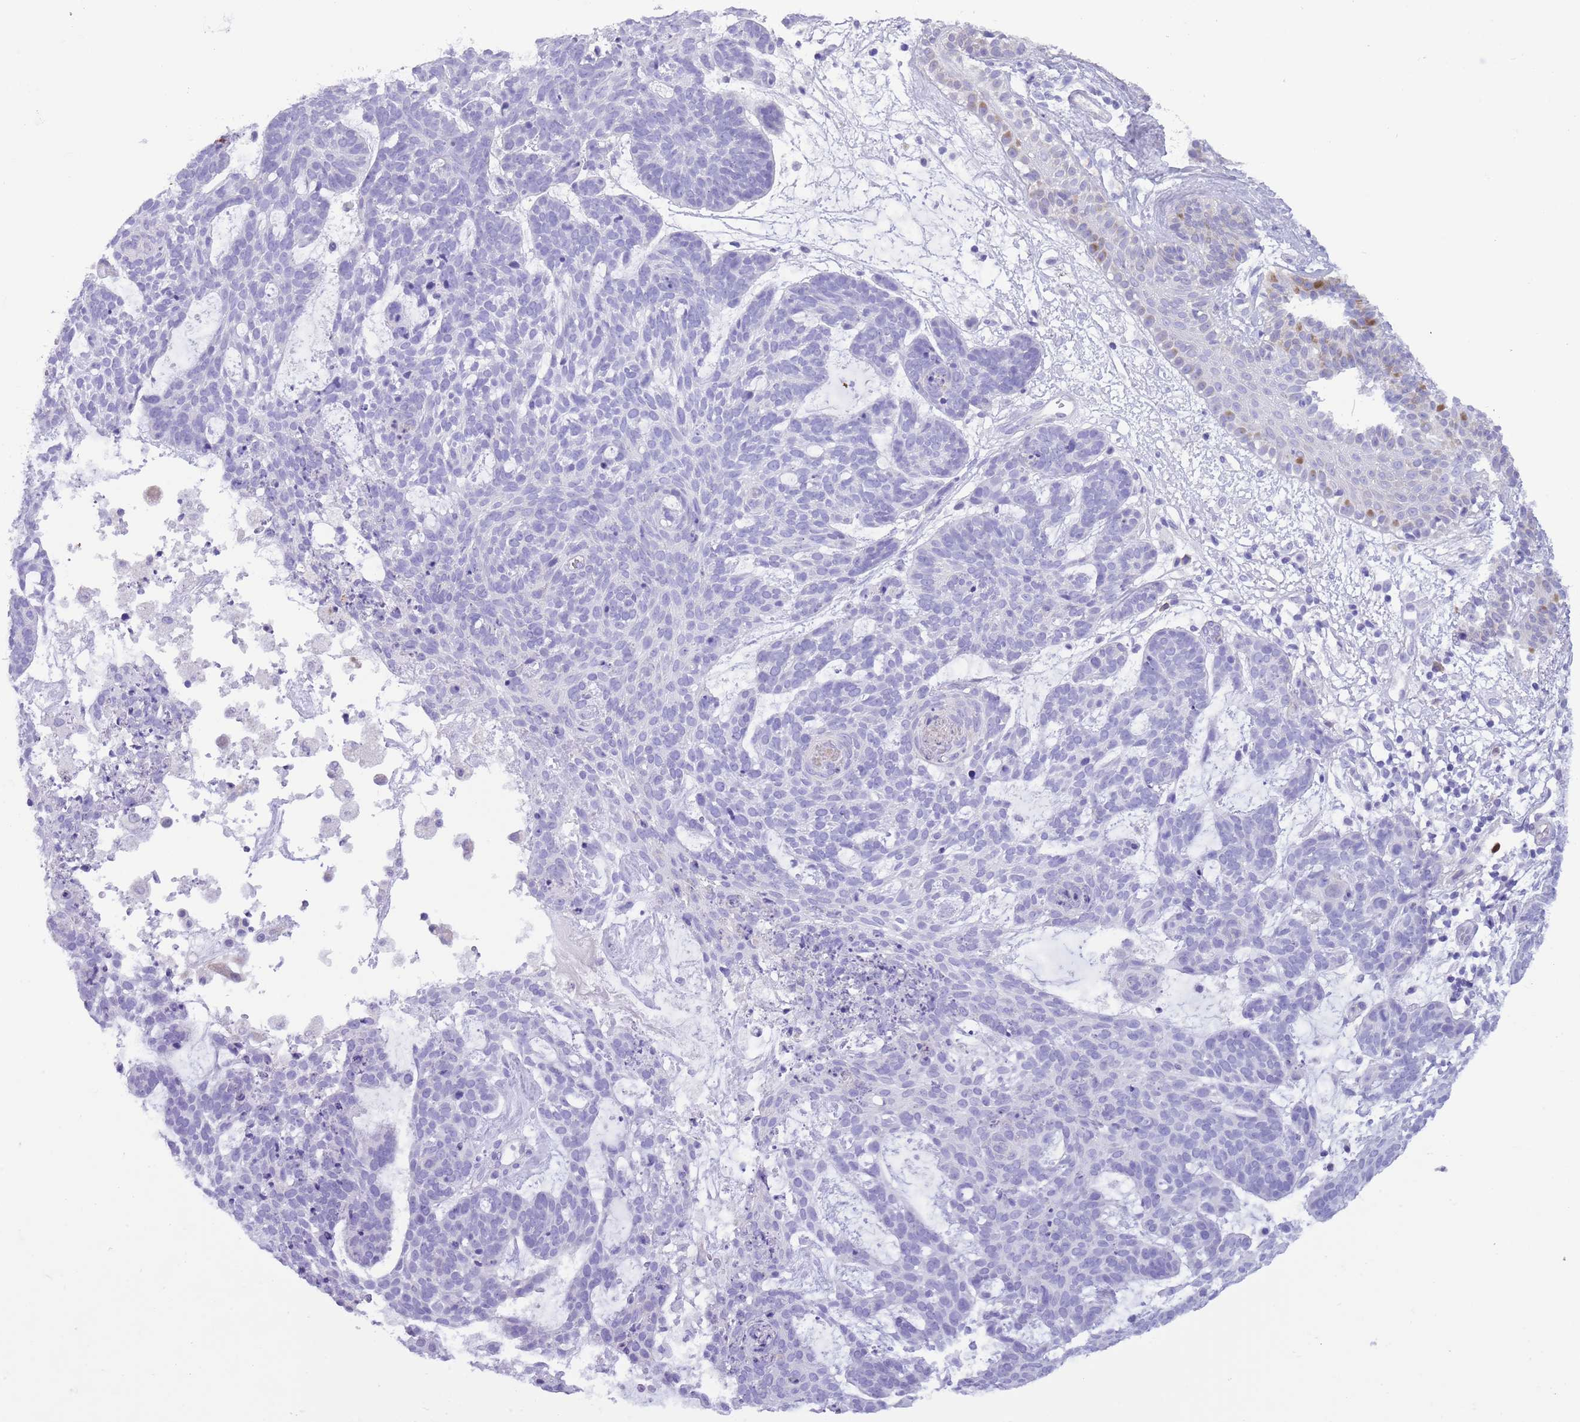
{"staining": {"intensity": "weak", "quantity": "<25%", "location": "cytoplasmic/membranous"}, "tissue": "skin cancer", "cell_type": "Tumor cells", "image_type": "cancer", "snomed": [{"axis": "morphology", "description": "Basal cell carcinoma"}, {"axis": "topography", "description": "Skin"}], "caption": "This micrograph is of skin cancer (basal cell carcinoma) stained with immunohistochemistry (IHC) to label a protein in brown with the nuclei are counter-stained blue. There is no staining in tumor cells.", "gene": "OR6M1", "patient": {"sex": "female", "age": 89}}